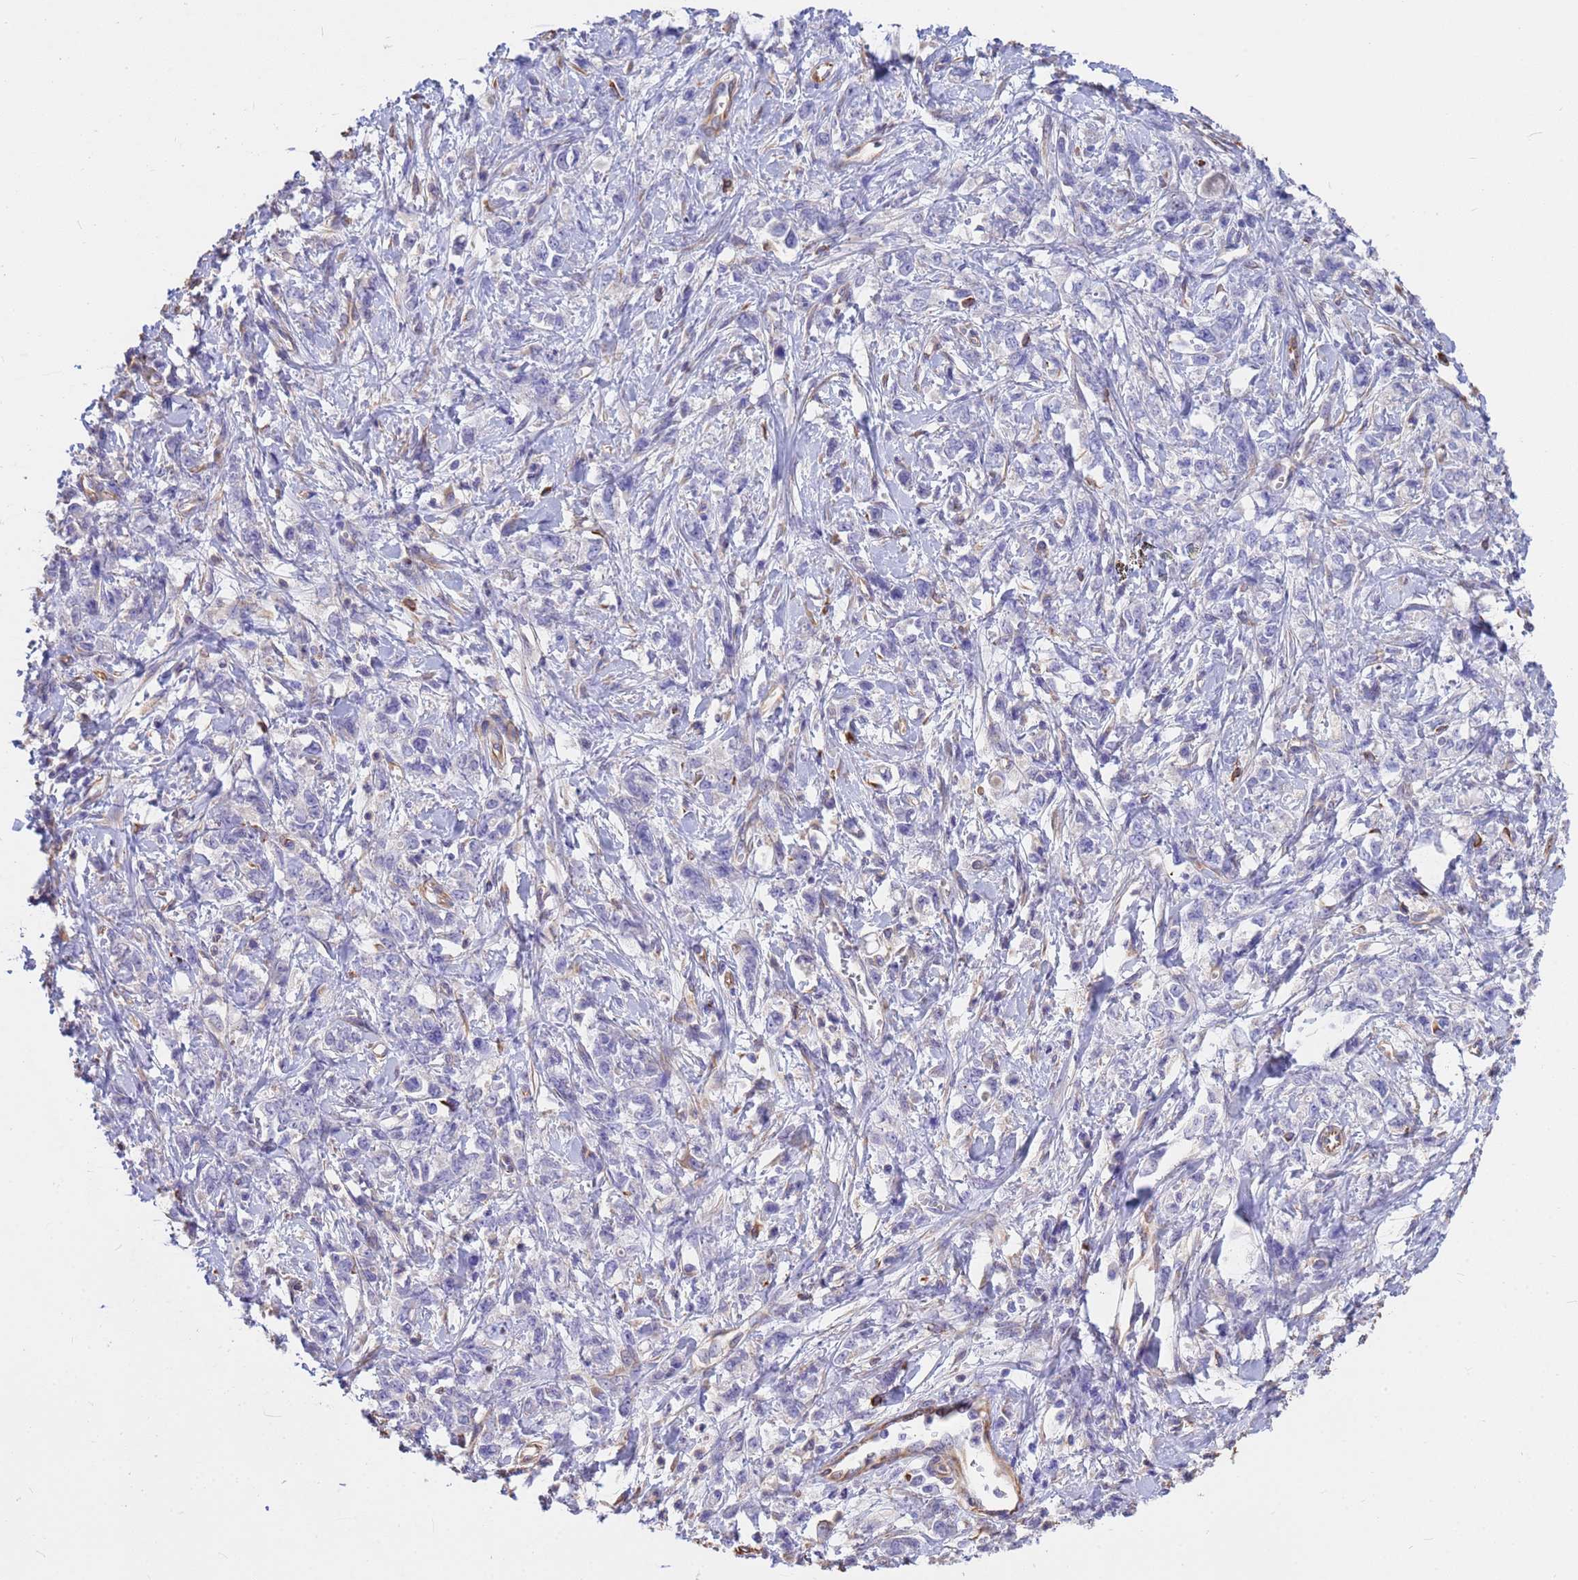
{"staining": {"intensity": "negative", "quantity": "none", "location": "none"}, "tissue": "stomach cancer", "cell_type": "Tumor cells", "image_type": "cancer", "snomed": [{"axis": "morphology", "description": "Adenocarcinoma, NOS"}, {"axis": "topography", "description": "Stomach"}], "caption": "Immunohistochemistry (IHC) micrograph of neoplastic tissue: human stomach adenocarcinoma stained with DAB exhibits no significant protein expression in tumor cells. (DAB (3,3'-diaminobenzidine) IHC, high magnification).", "gene": "TCEAL3", "patient": {"sex": "female", "age": 76}}